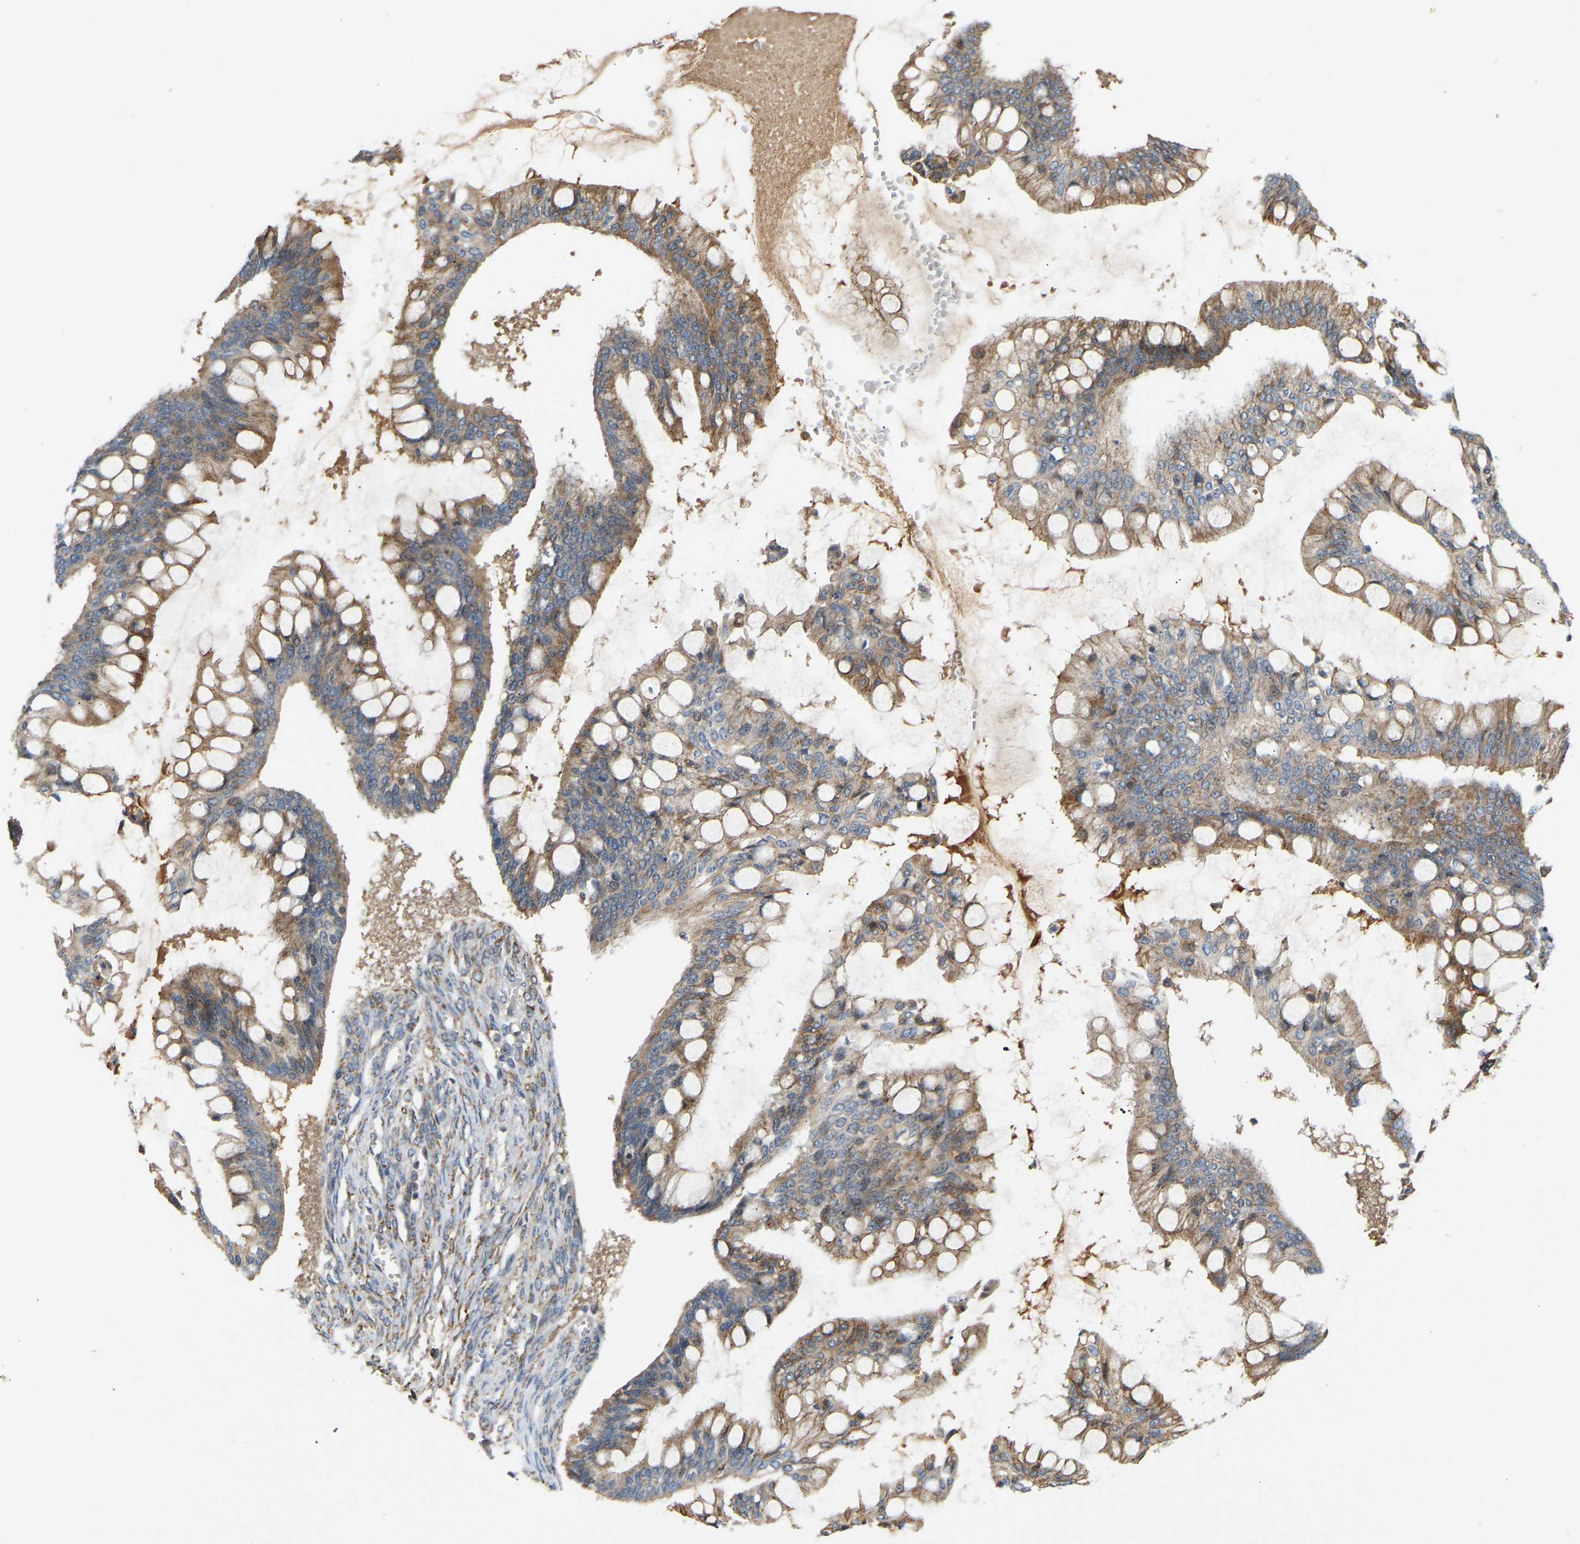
{"staining": {"intensity": "moderate", "quantity": "25%-75%", "location": "cytoplasmic/membranous"}, "tissue": "ovarian cancer", "cell_type": "Tumor cells", "image_type": "cancer", "snomed": [{"axis": "morphology", "description": "Cystadenocarcinoma, mucinous, NOS"}, {"axis": "topography", "description": "Ovary"}], "caption": "Brown immunohistochemical staining in human ovarian cancer reveals moderate cytoplasmic/membranous positivity in about 25%-75% of tumor cells.", "gene": "PTCD1", "patient": {"sex": "female", "age": 73}}